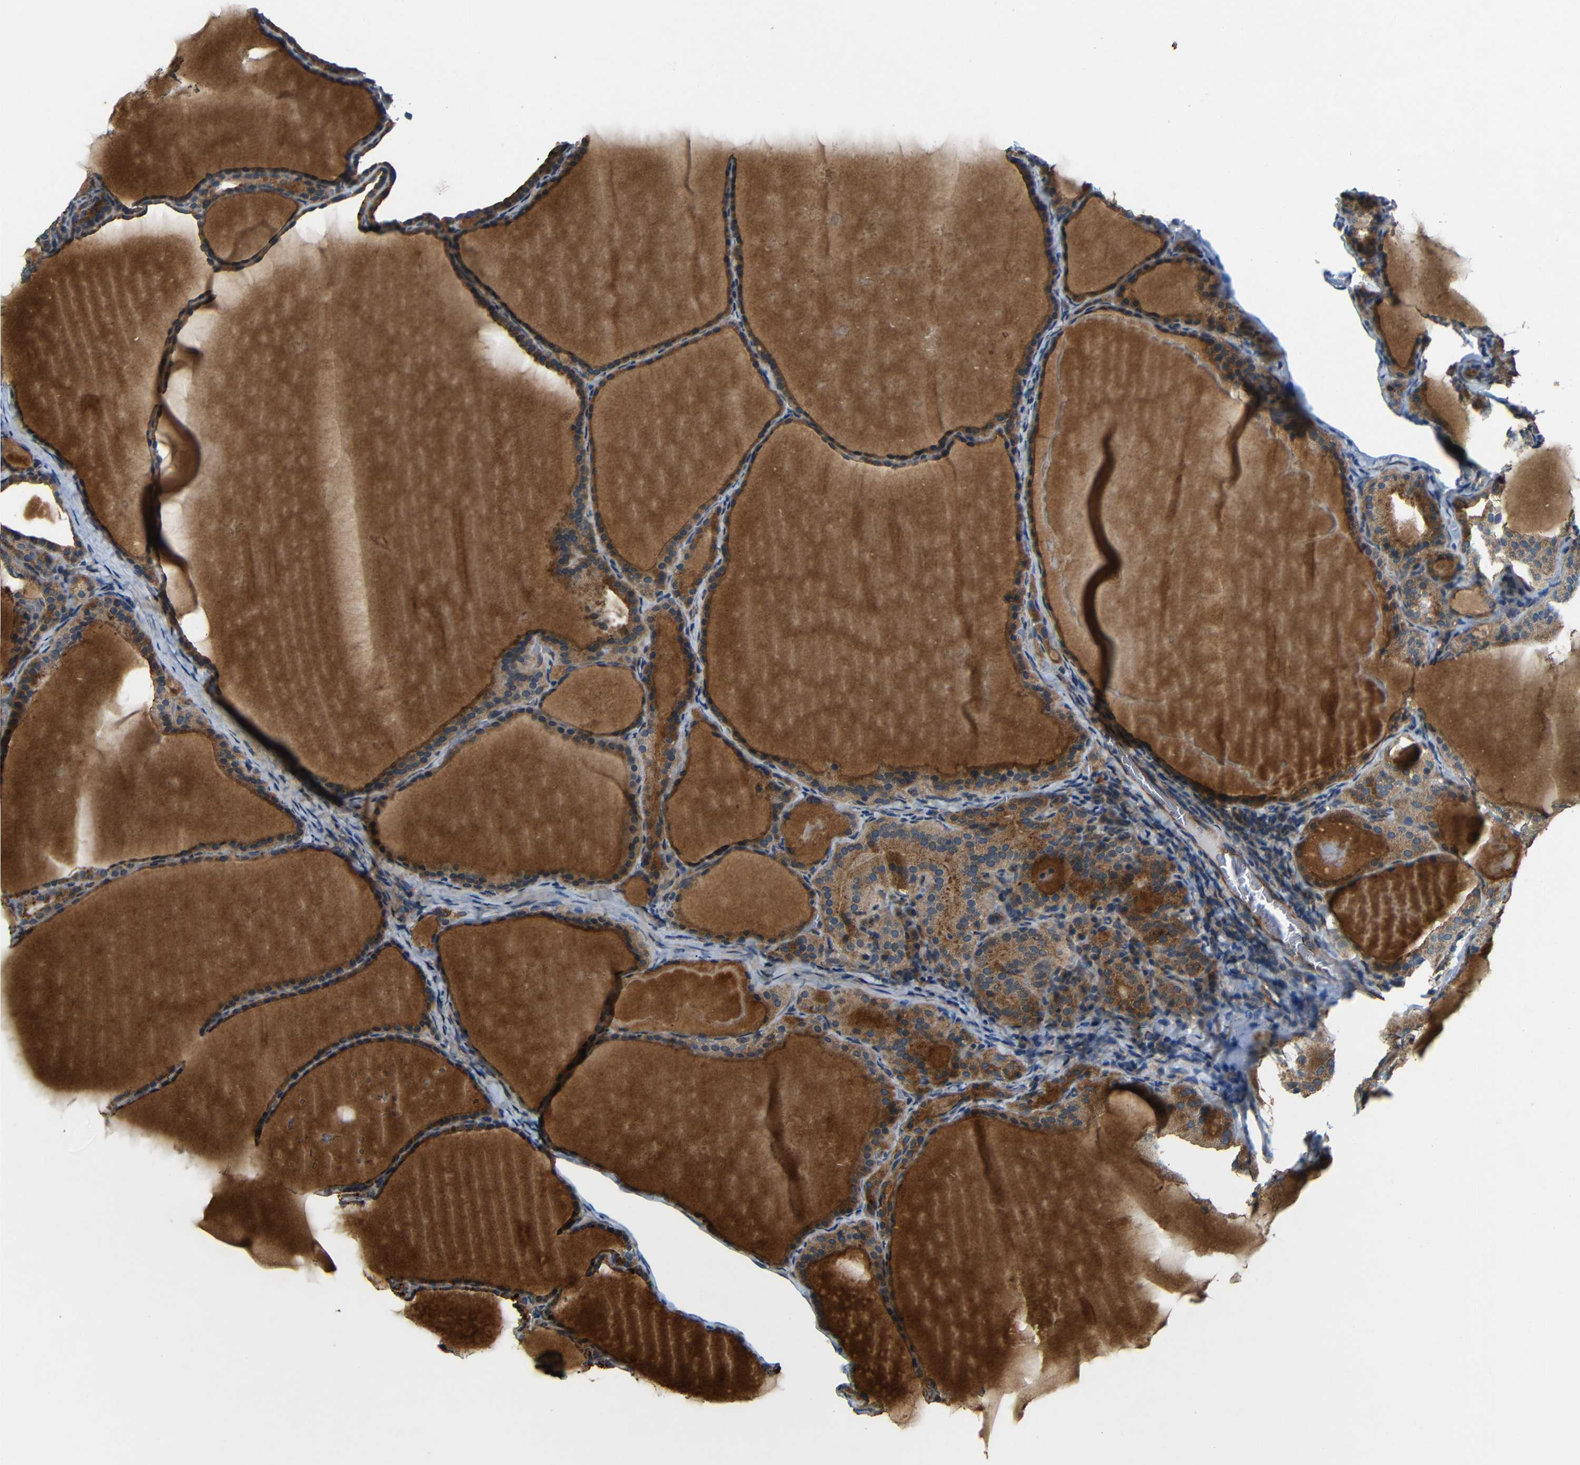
{"staining": {"intensity": "moderate", "quantity": ">75%", "location": "cytoplasmic/membranous"}, "tissue": "thyroid cancer", "cell_type": "Tumor cells", "image_type": "cancer", "snomed": [{"axis": "morphology", "description": "Papillary adenocarcinoma, NOS"}, {"axis": "topography", "description": "Thyroid gland"}], "caption": "Papillary adenocarcinoma (thyroid) tissue exhibits moderate cytoplasmic/membranous positivity in about >75% of tumor cells, visualized by immunohistochemistry.", "gene": "ATP7A", "patient": {"sex": "female", "age": 42}}